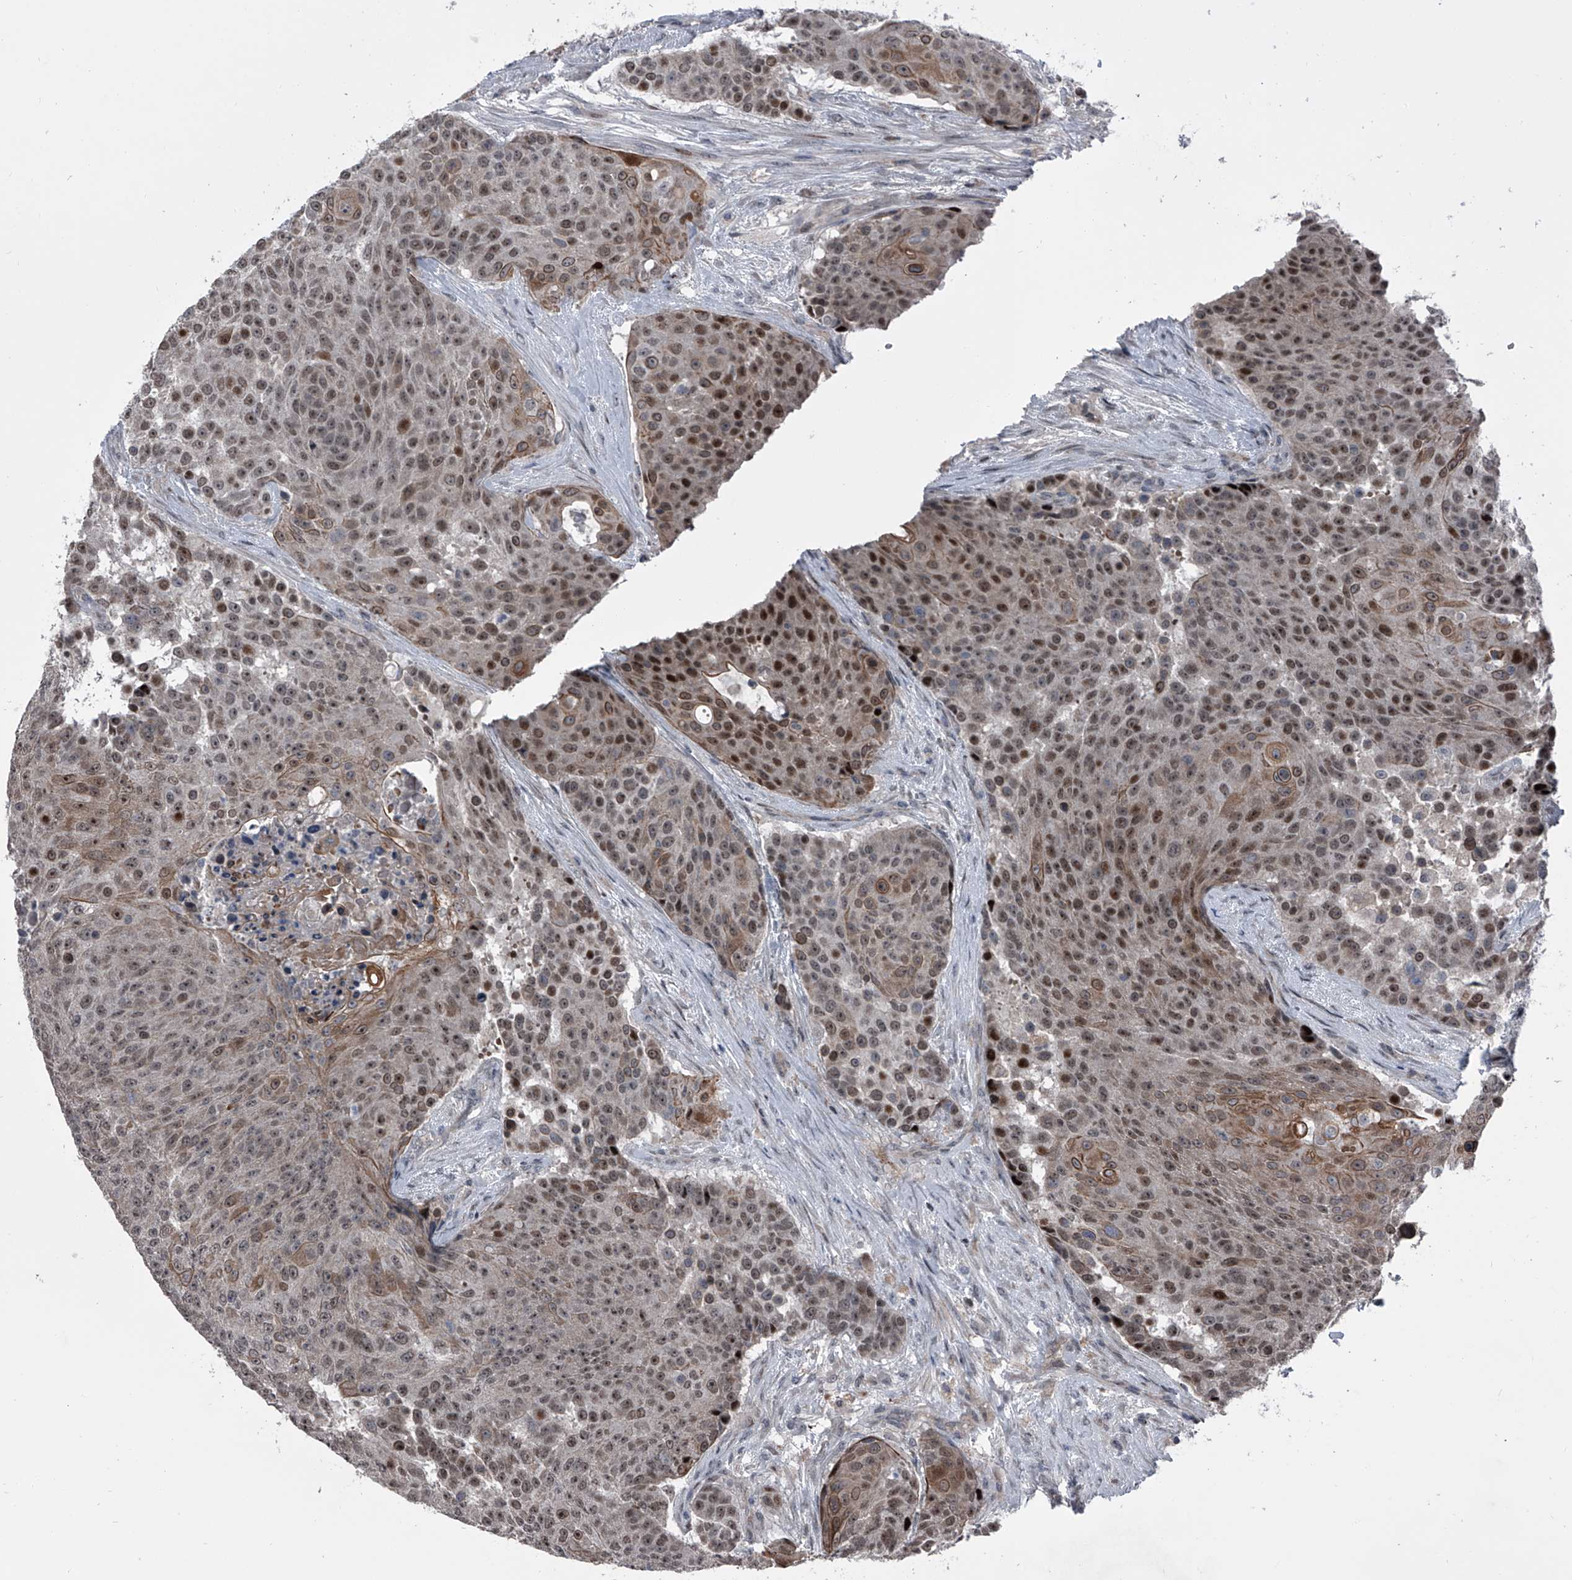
{"staining": {"intensity": "moderate", "quantity": ">75%", "location": "nuclear"}, "tissue": "urothelial cancer", "cell_type": "Tumor cells", "image_type": "cancer", "snomed": [{"axis": "morphology", "description": "Urothelial carcinoma, High grade"}, {"axis": "topography", "description": "Urinary bladder"}], "caption": "Immunohistochemical staining of human urothelial cancer displays medium levels of moderate nuclear protein staining in about >75% of tumor cells. (DAB (3,3'-diaminobenzidine) IHC with brightfield microscopy, high magnification).", "gene": "ELK4", "patient": {"sex": "female", "age": 63}}